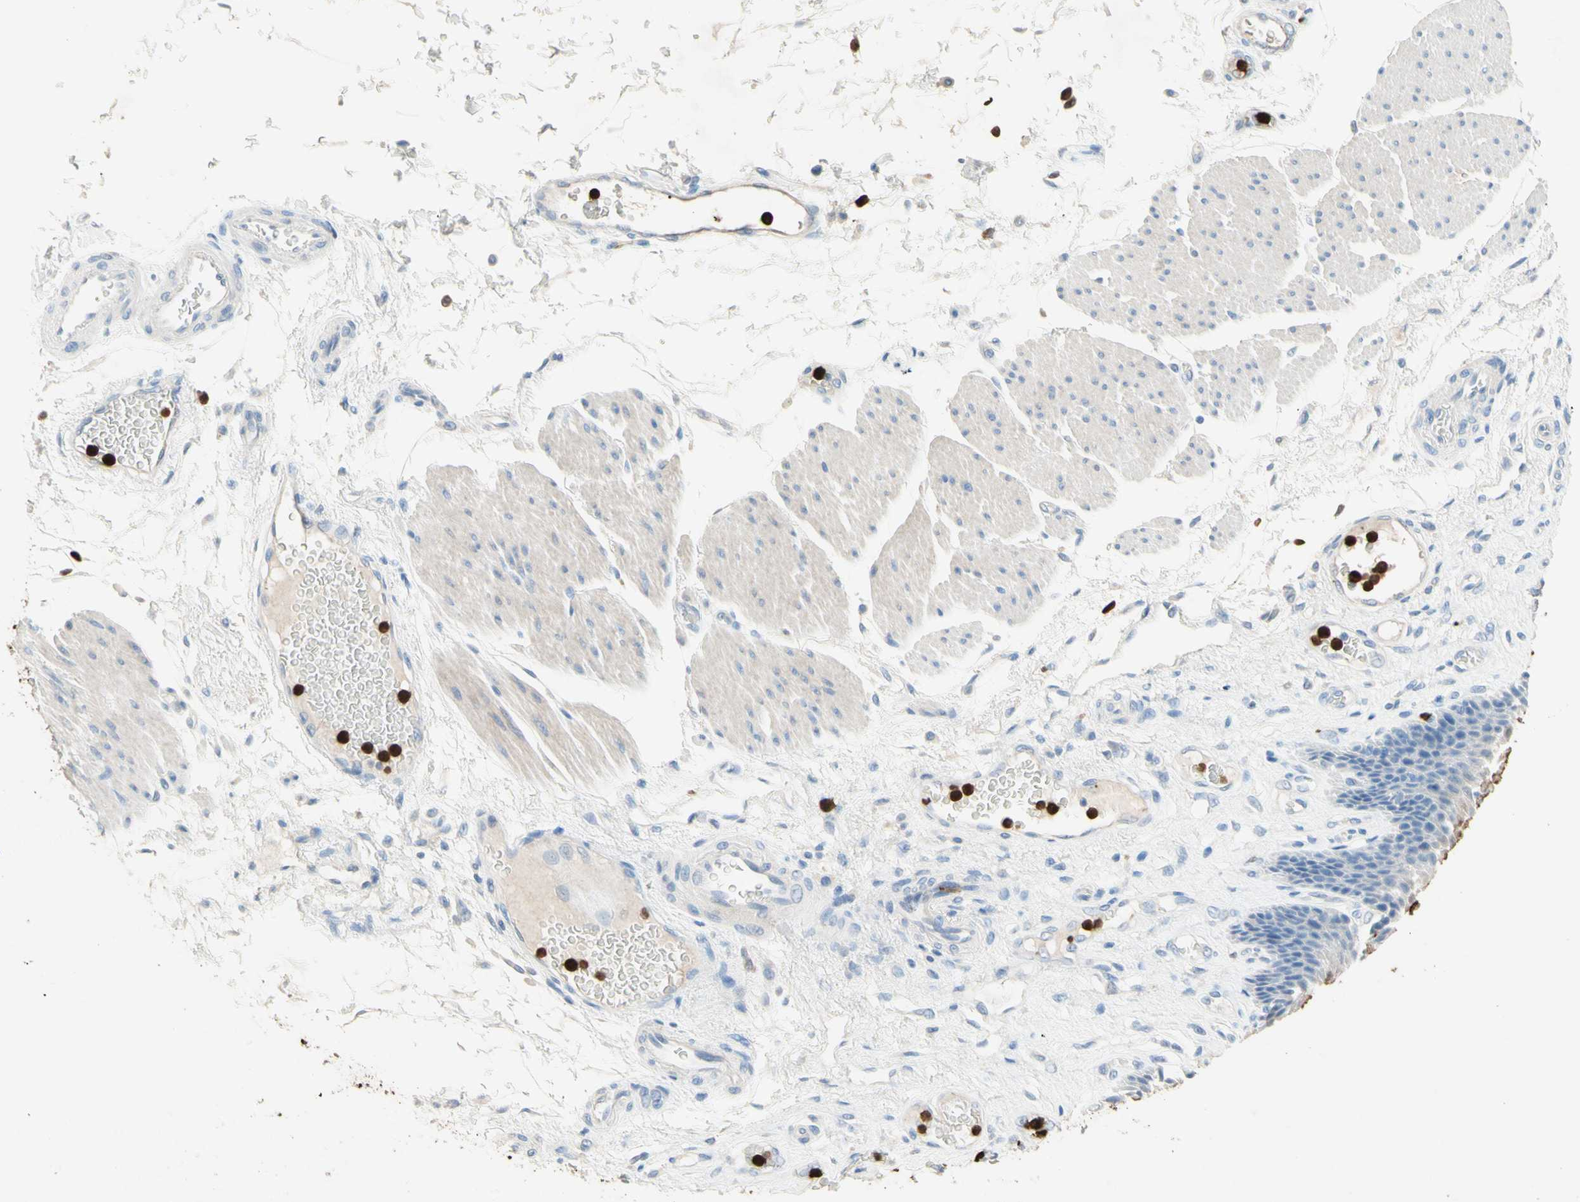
{"staining": {"intensity": "moderate", "quantity": "<25%", "location": "nuclear"}, "tissue": "esophagus", "cell_type": "Squamous epithelial cells", "image_type": "normal", "snomed": [{"axis": "morphology", "description": "Normal tissue, NOS"}, {"axis": "topography", "description": "Esophagus"}], "caption": "Squamous epithelial cells display moderate nuclear staining in about <25% of cells in unremarkable esophagus. (IHC, brightfield microscopy, high magnification).", "gene": "NFKBIZ", "patient": {"sex": "female", "age": 72}}